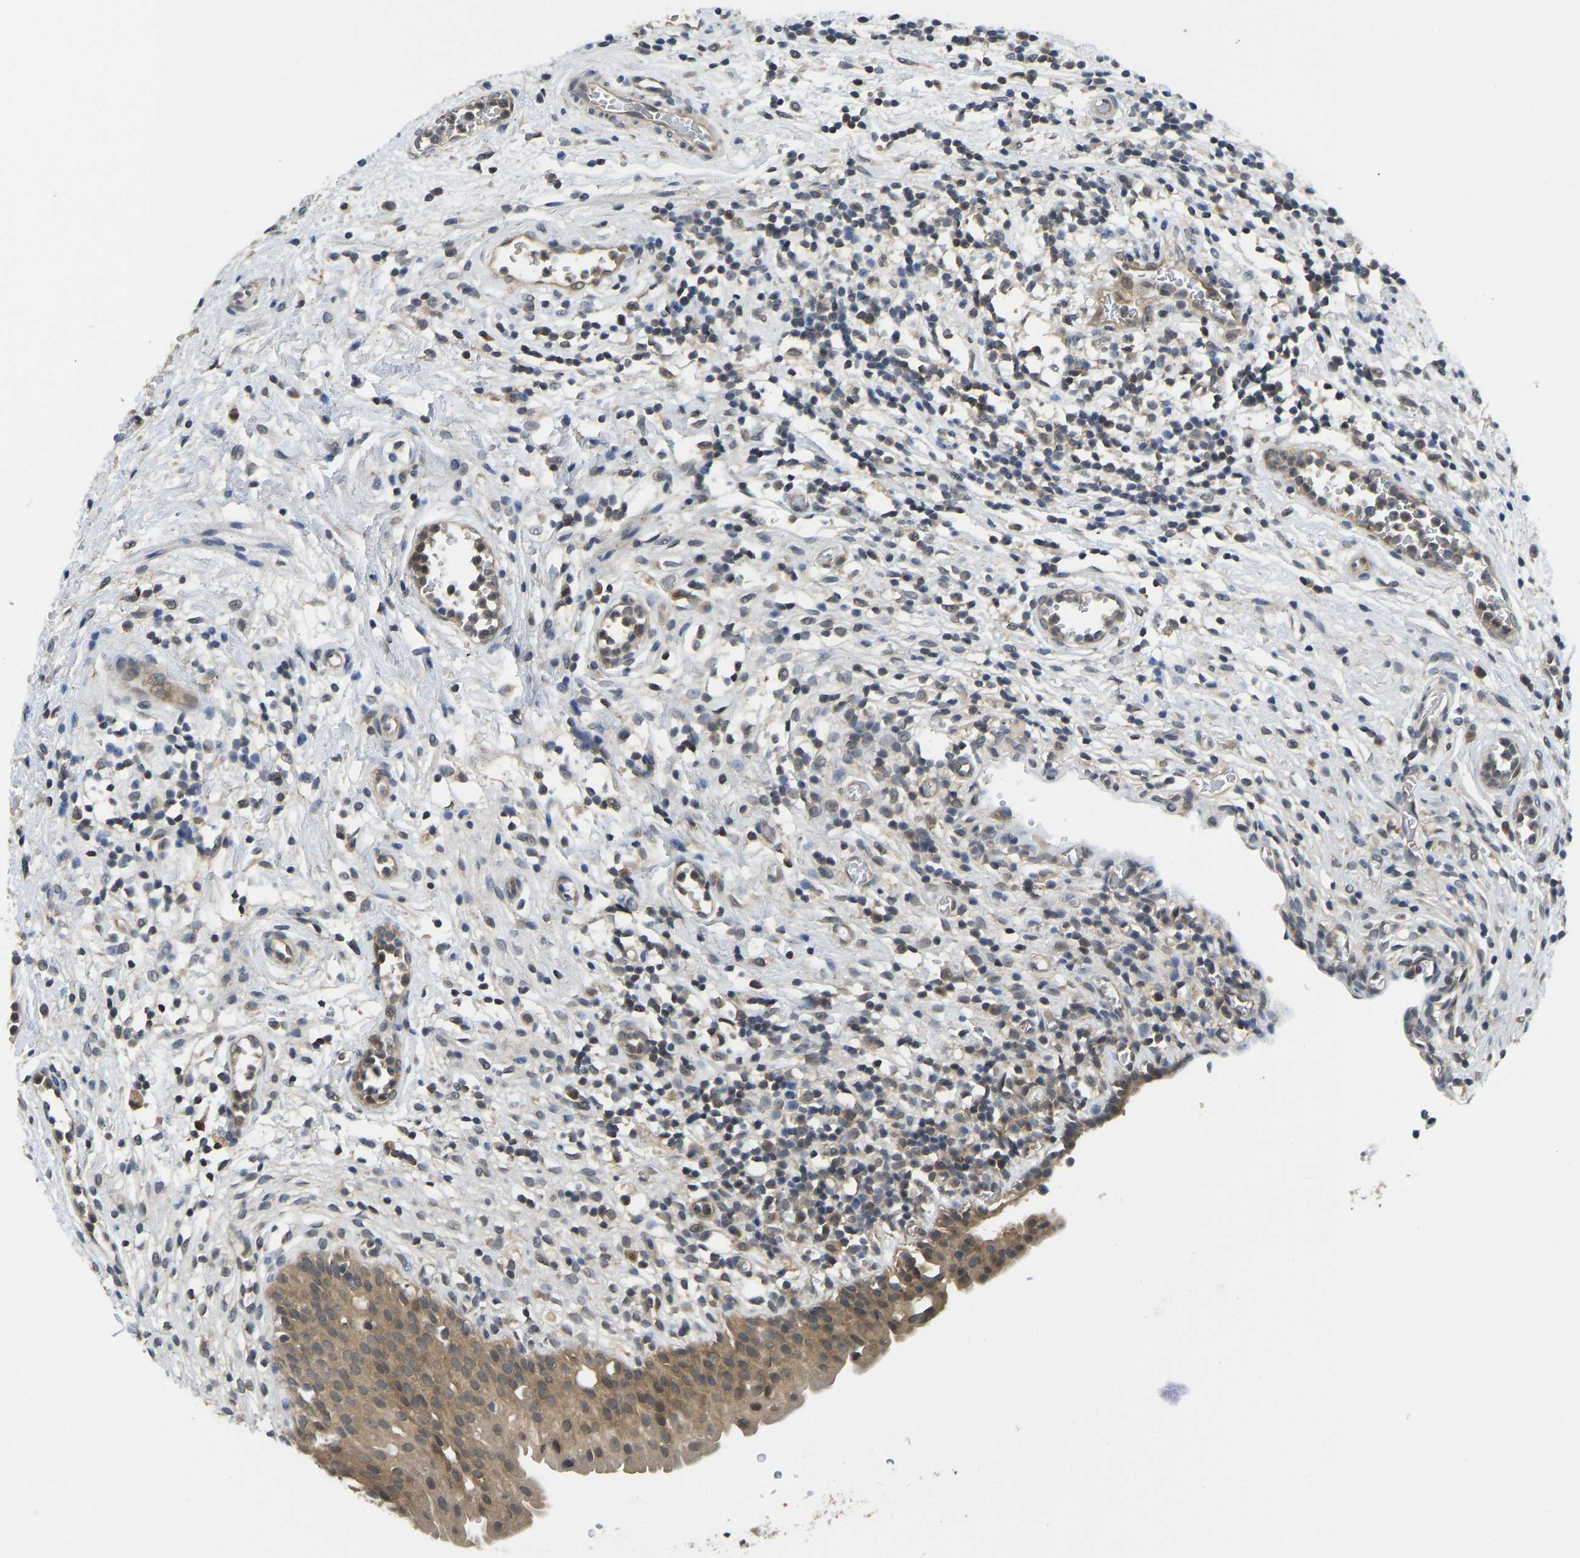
{"staining": {"intensity": "moderate", "quantity": ">75%", "location": "cytoplasmic/membranous"}, "tissue": "urinary bladder", "cell_type": "Urothelial cells", "image_type": "normal", "snomed": [{"axis": "morphology", "description": "Normal tissue, NOS"}, {"axis": "topography", "description": "Urinary bladder"}], "caption": "Human urinary bladder stained with a brown dye displays moderate cytoplasmic/membranous positive positivity in approximately >75% of urothelial cells.", "gene": "NDRG3", "patient": {"sex": "male", "age": 37}}